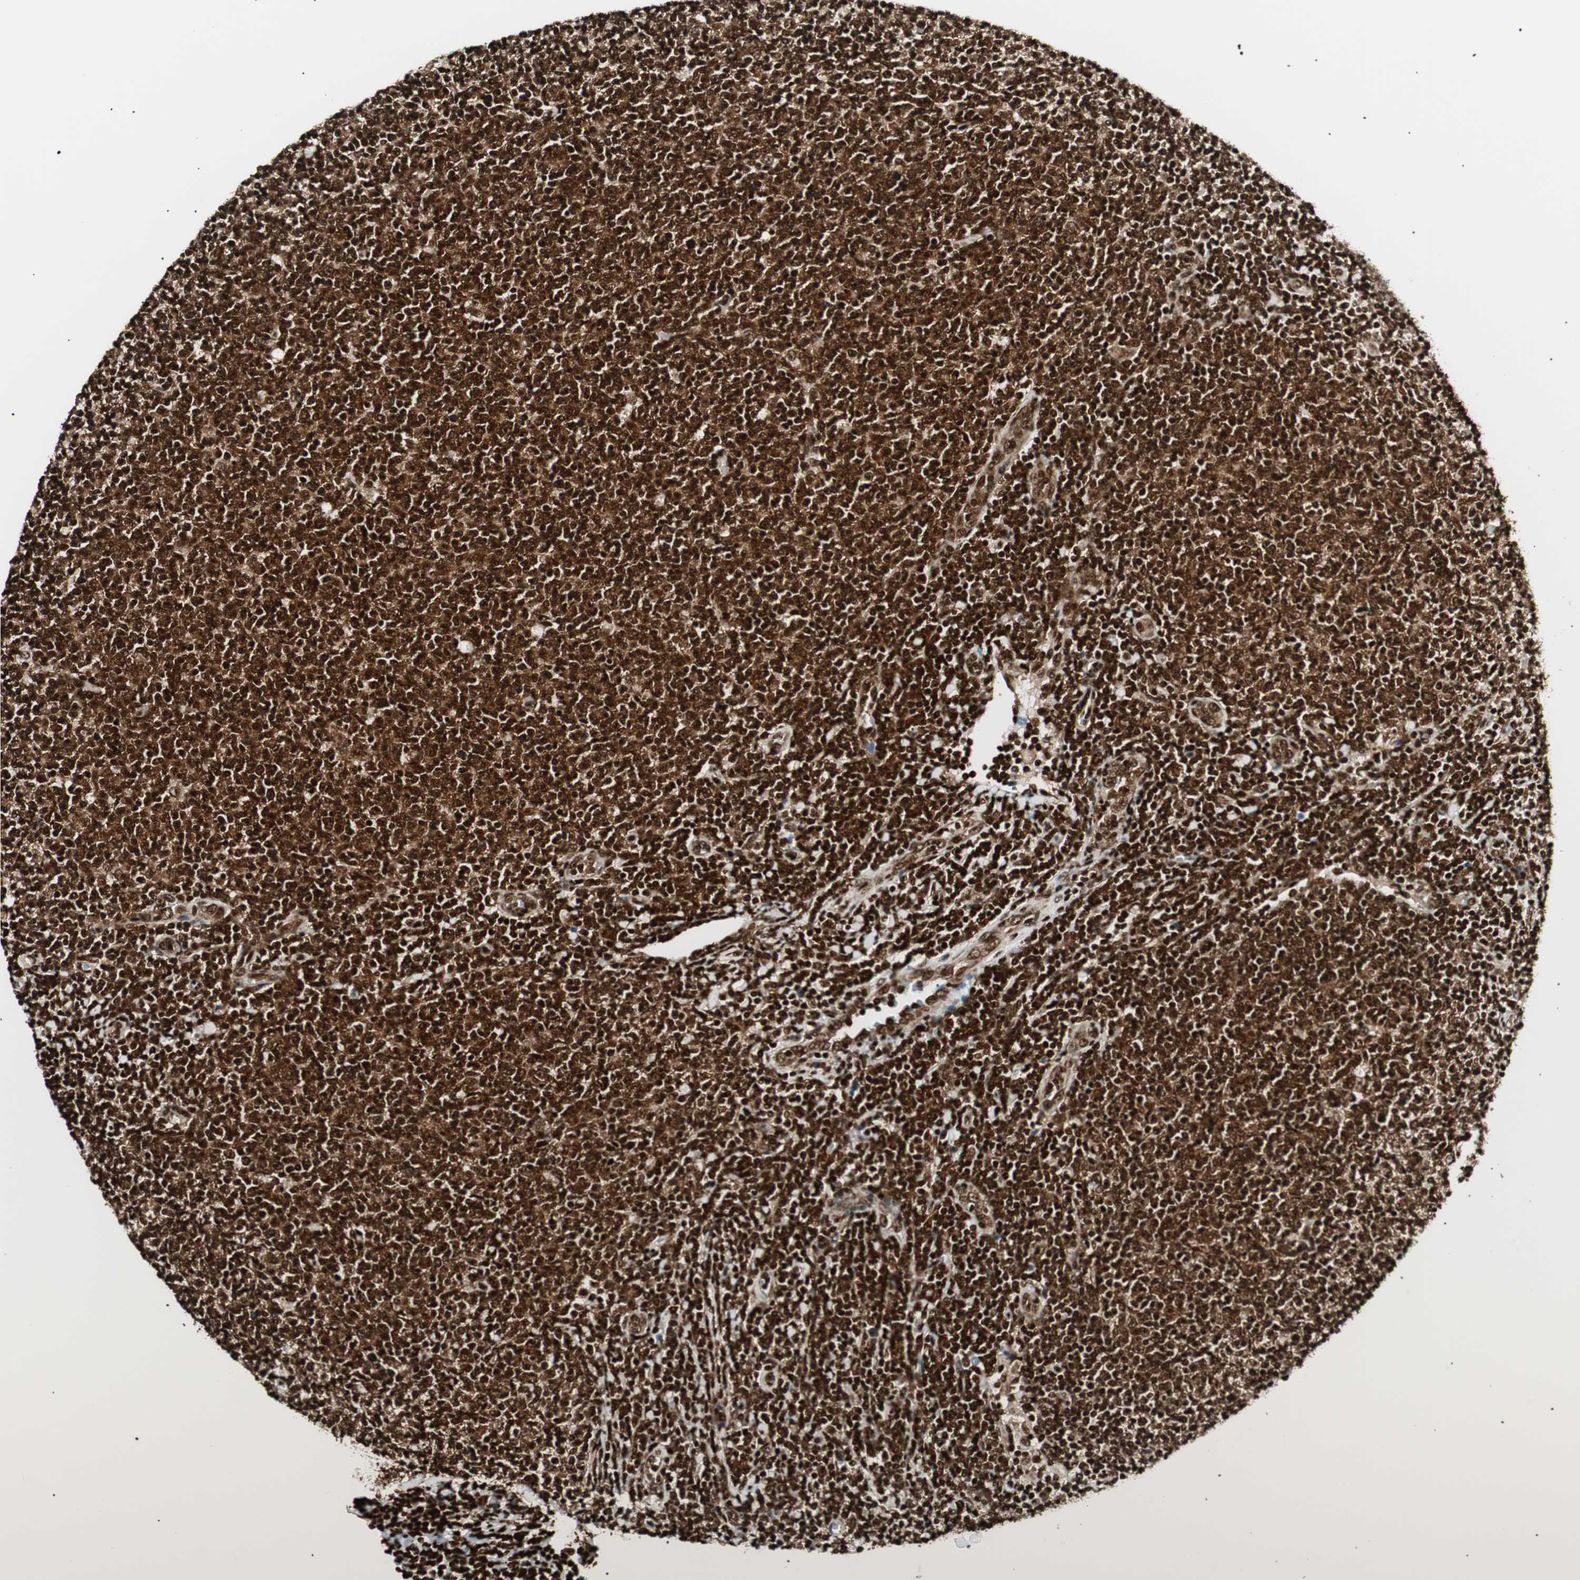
{"staining": {"intensity": "strong", "quantity": ">75%", "location": "nuclear"}, "tissue": "lymphoma", "cell_type": "Tumor cells", "image_type": "cancer", "snomed": [{"axis": "morphology", "description": "Malignant lymphoma, non-Hodgkin's type, Low grade"}, {"axis": "topography", "description": "Lymph node"}], "caption": "Immunohistochemical staining of human malignant lymphoma, non-Hodgkin's type (low-grade) displays strong nuclear protein staining in about >75% of tumor cells. (Stains: DAB (3,3'-diaminobenzidine) in brown, nuclei in blue, Microscopy: brightfield microscopy at high magnification).", "gene": "EWSR1", "patient": {"sex": "male", "age": 66}}